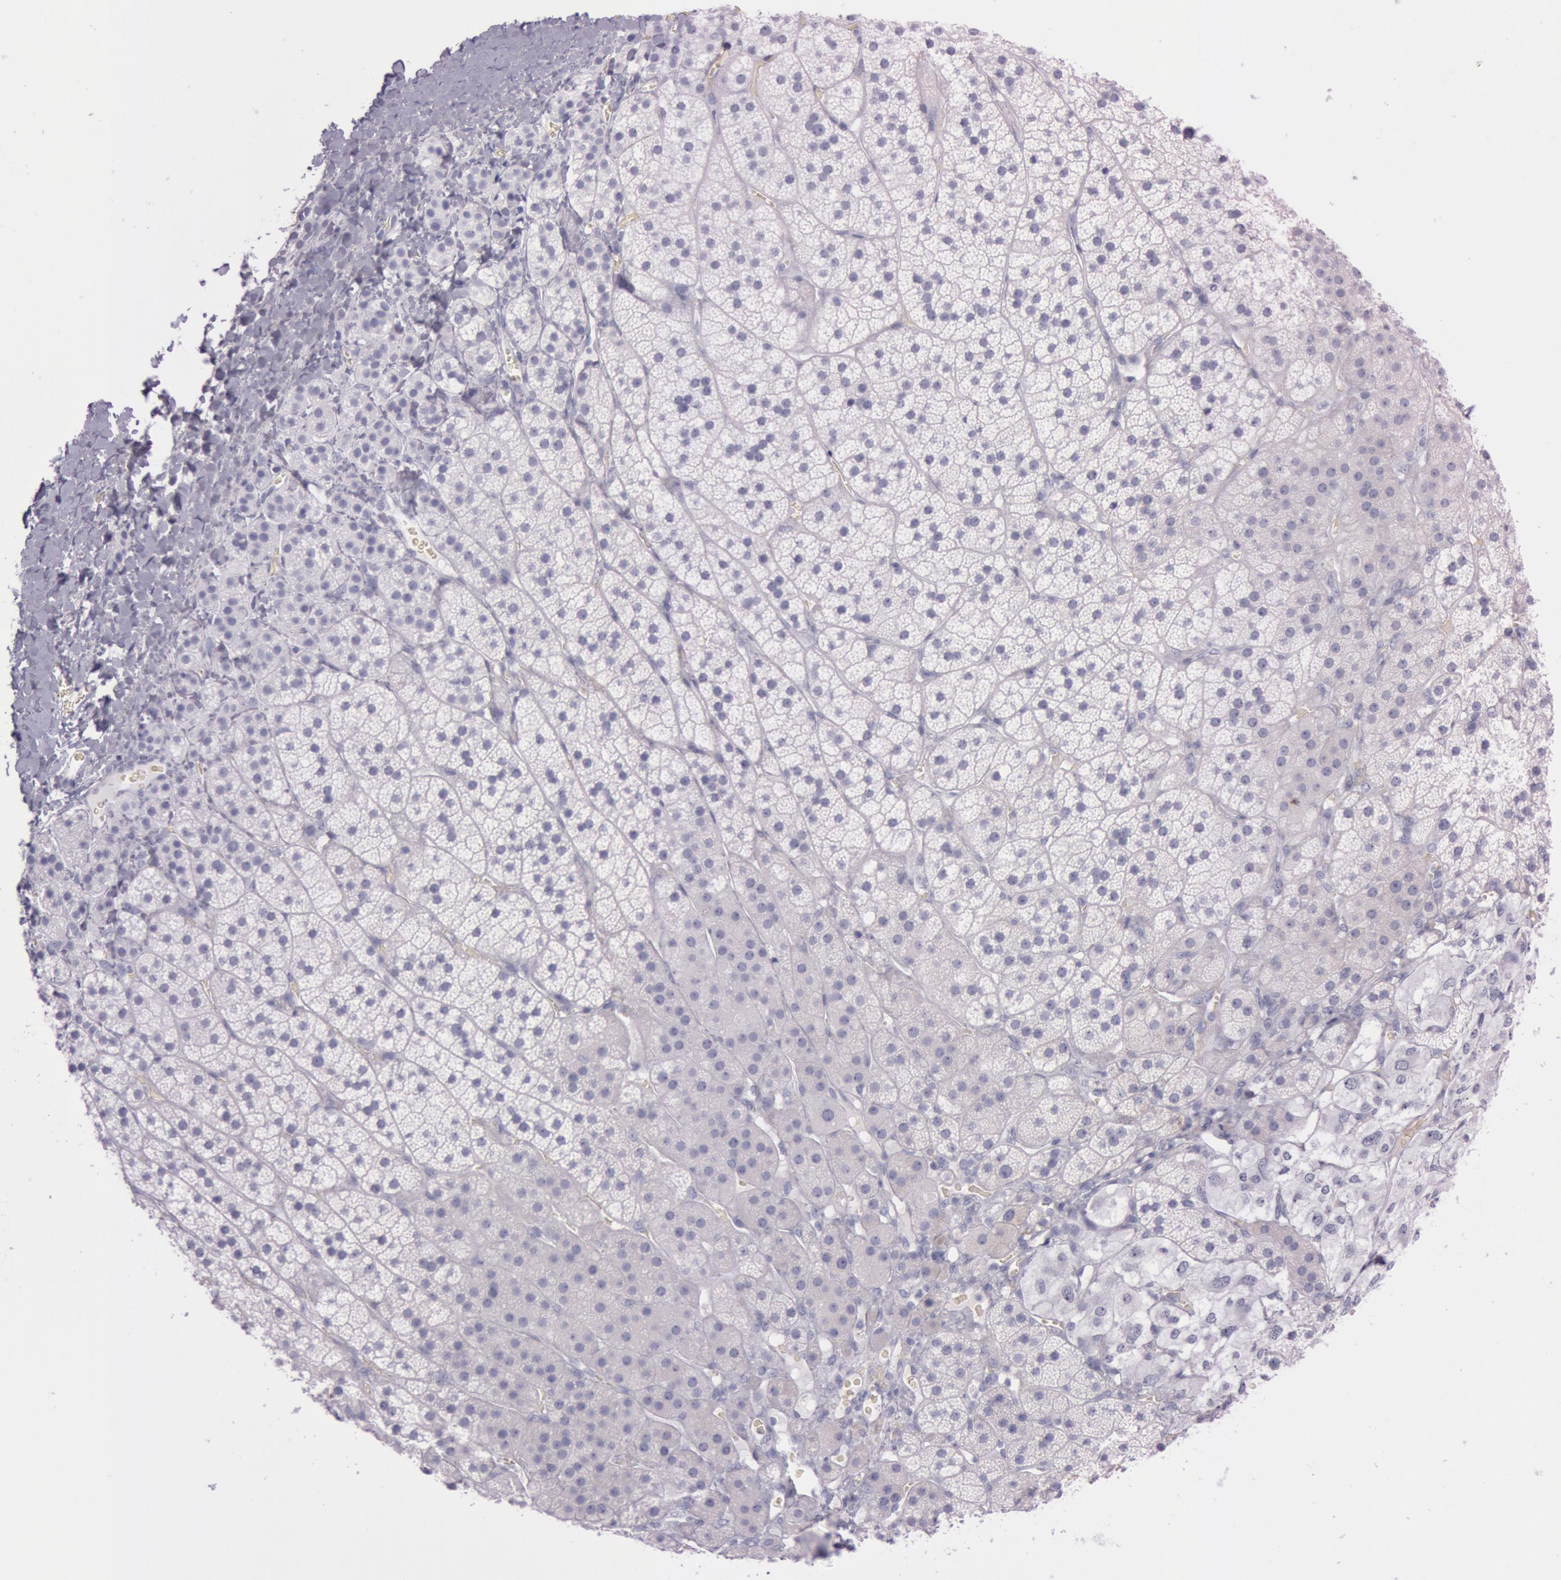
{"staining": {"intensity": "negative", "quantity": "none", "location": "none"}, "tissue": "adrenal gland", "cell_type": "Glandular cells", "image_type": "normal", "snomed": [{"axis": "morphology", "description": "Normal tissue, NOS"}, {"axis": "topography", "description": "Adrenal gland"}], "caption": "A high-resolution histopathology image shows immunohistochemistry (IHC) staining of unremarkable adrenal gland, which demonstrates no significant positivity in glandular cells. Nuclei are stained in blue.", "gene": "S100A7", "patient": {"sex": "female", "age": 44}}